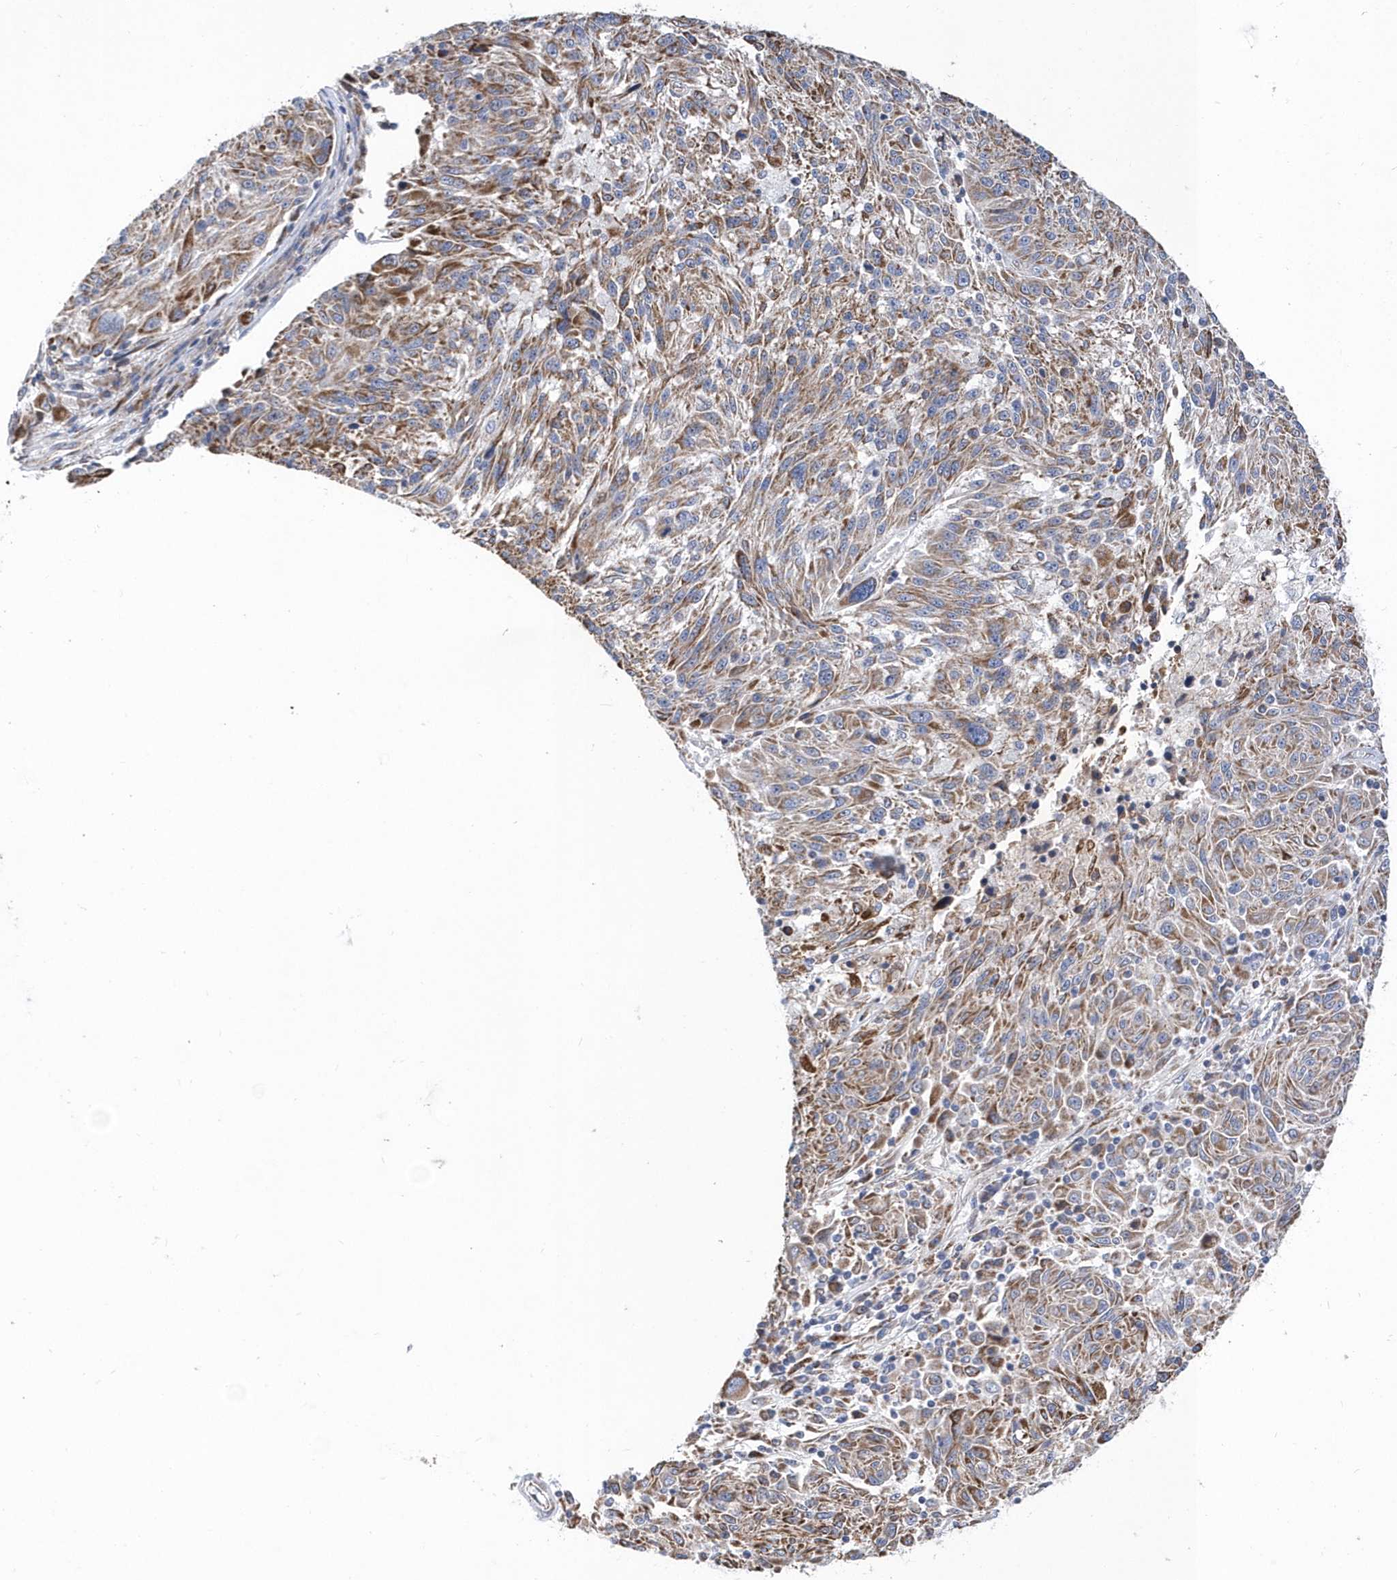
{"staining": {"intensity": "moderate", "quantity": ">75%", "location": "cytoplasmic/membranous"}, "tissue": "melanoma", "cell_type": "Tumor cells", "image_type": "cancer", "snomed": [{"axis": "morphology", "description": "Malignant melanoma, NOS"}, {"axis": "topography", "description": "Skin"}], "caption": "Melanoma stained with a brown dye reveals moderate cytoplasmic/membranous positive expression in approximately >75% of tumor cells.", "gene": "SPATA5", "patient": {"sex": "male", "age": 53}}